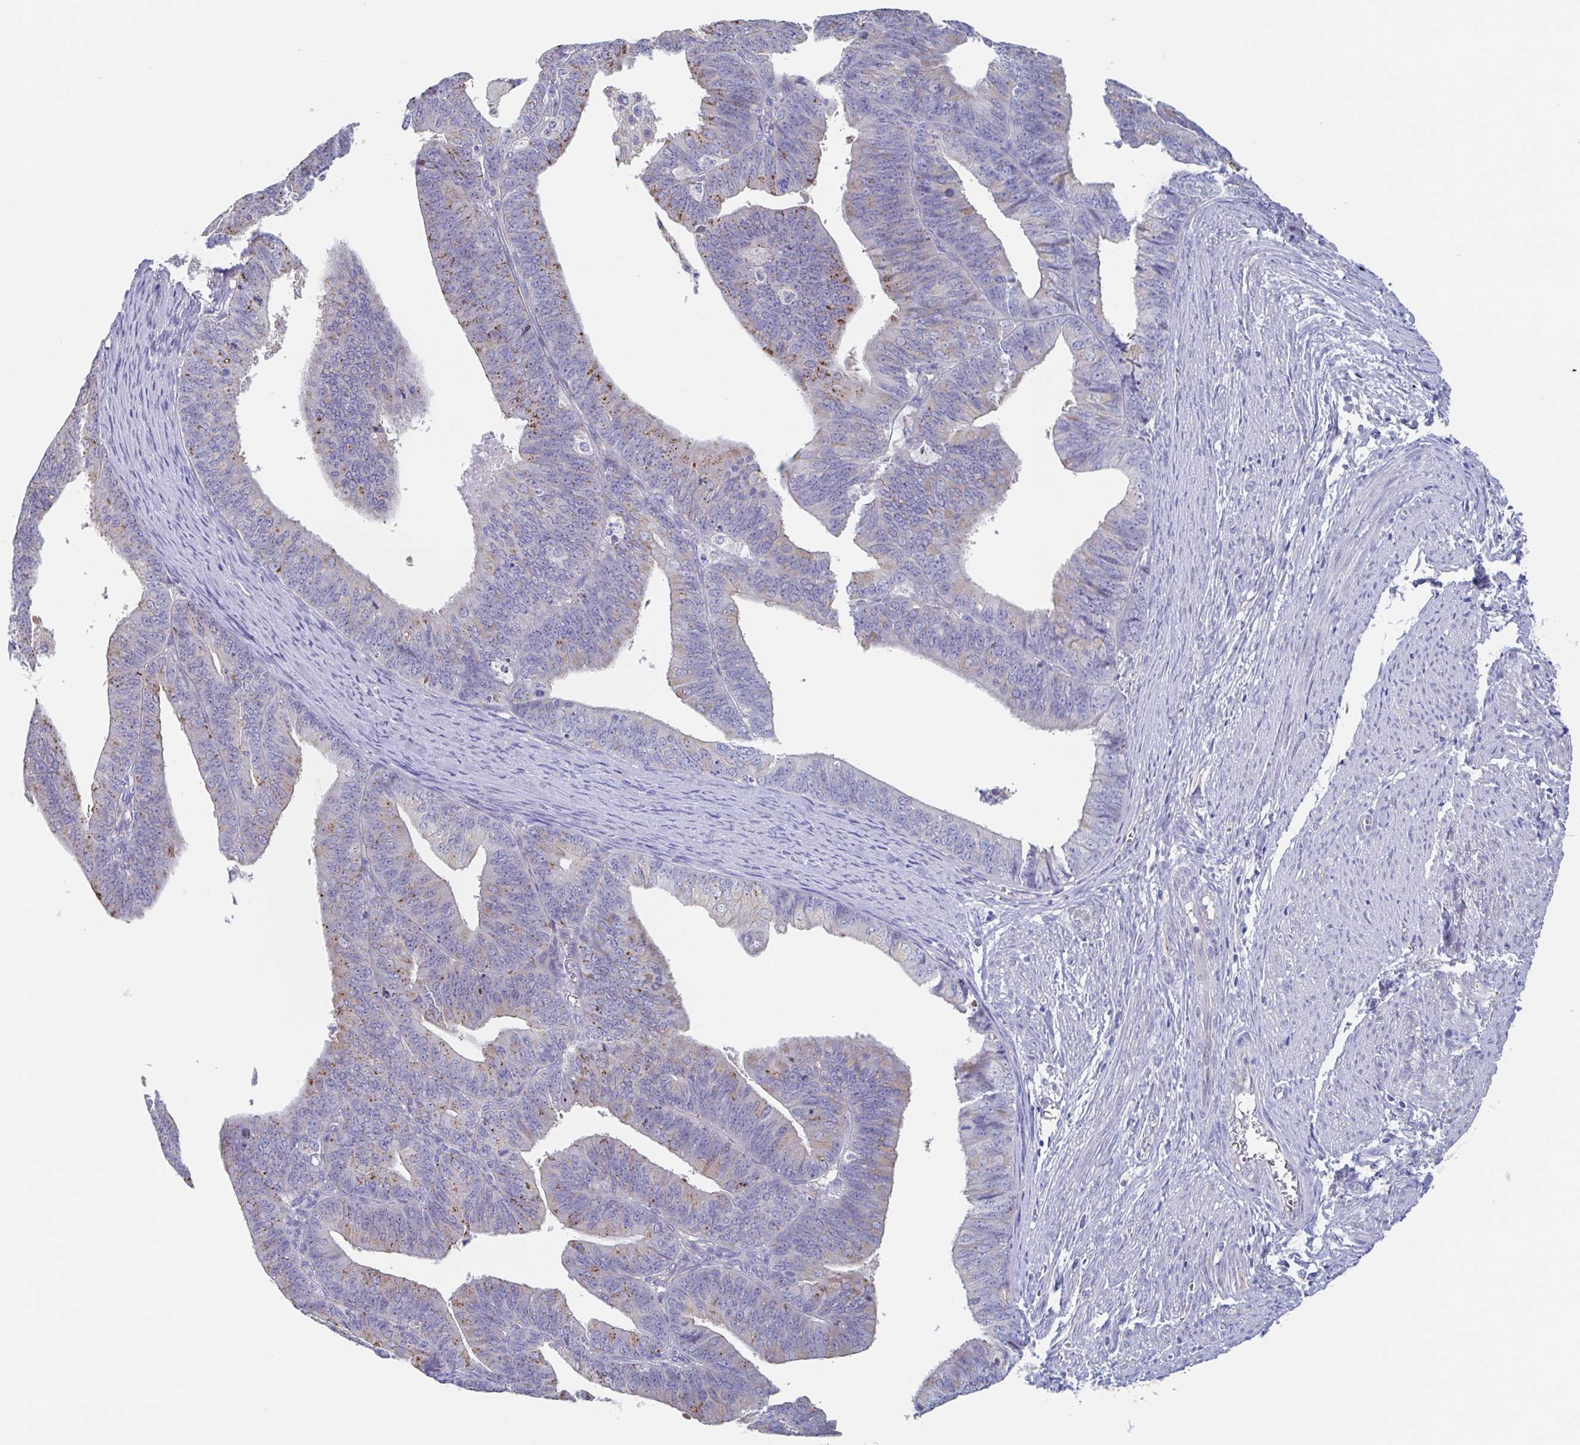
{"staining": {"intensity": "moderate", "quantity": "25%-75%", "location": "cytoplasmic/membranous"}, "tissue": "endometrial cancer", "cell_type": "Tumor cells", "image_type": "cancer", "snomed": [{"axis": "morphology", "description": "Adenocarcinoma, NOS"}, {"axis": "topography", "description": "Endometrium"}], "caption": "Endometrial cancer tissue reveals moderate cytoplasmic/membranous positivity in about 25%-75% of tumor cells, visualized by immunohistochemistry. The staining was performed using DAB to visualize the protein expression in brown, while the nuclei were stained in blue with hematoxylin (Magnification: 20x).", "gene": "CHMP5", "patient": {"sex": "female", "age": 73}}